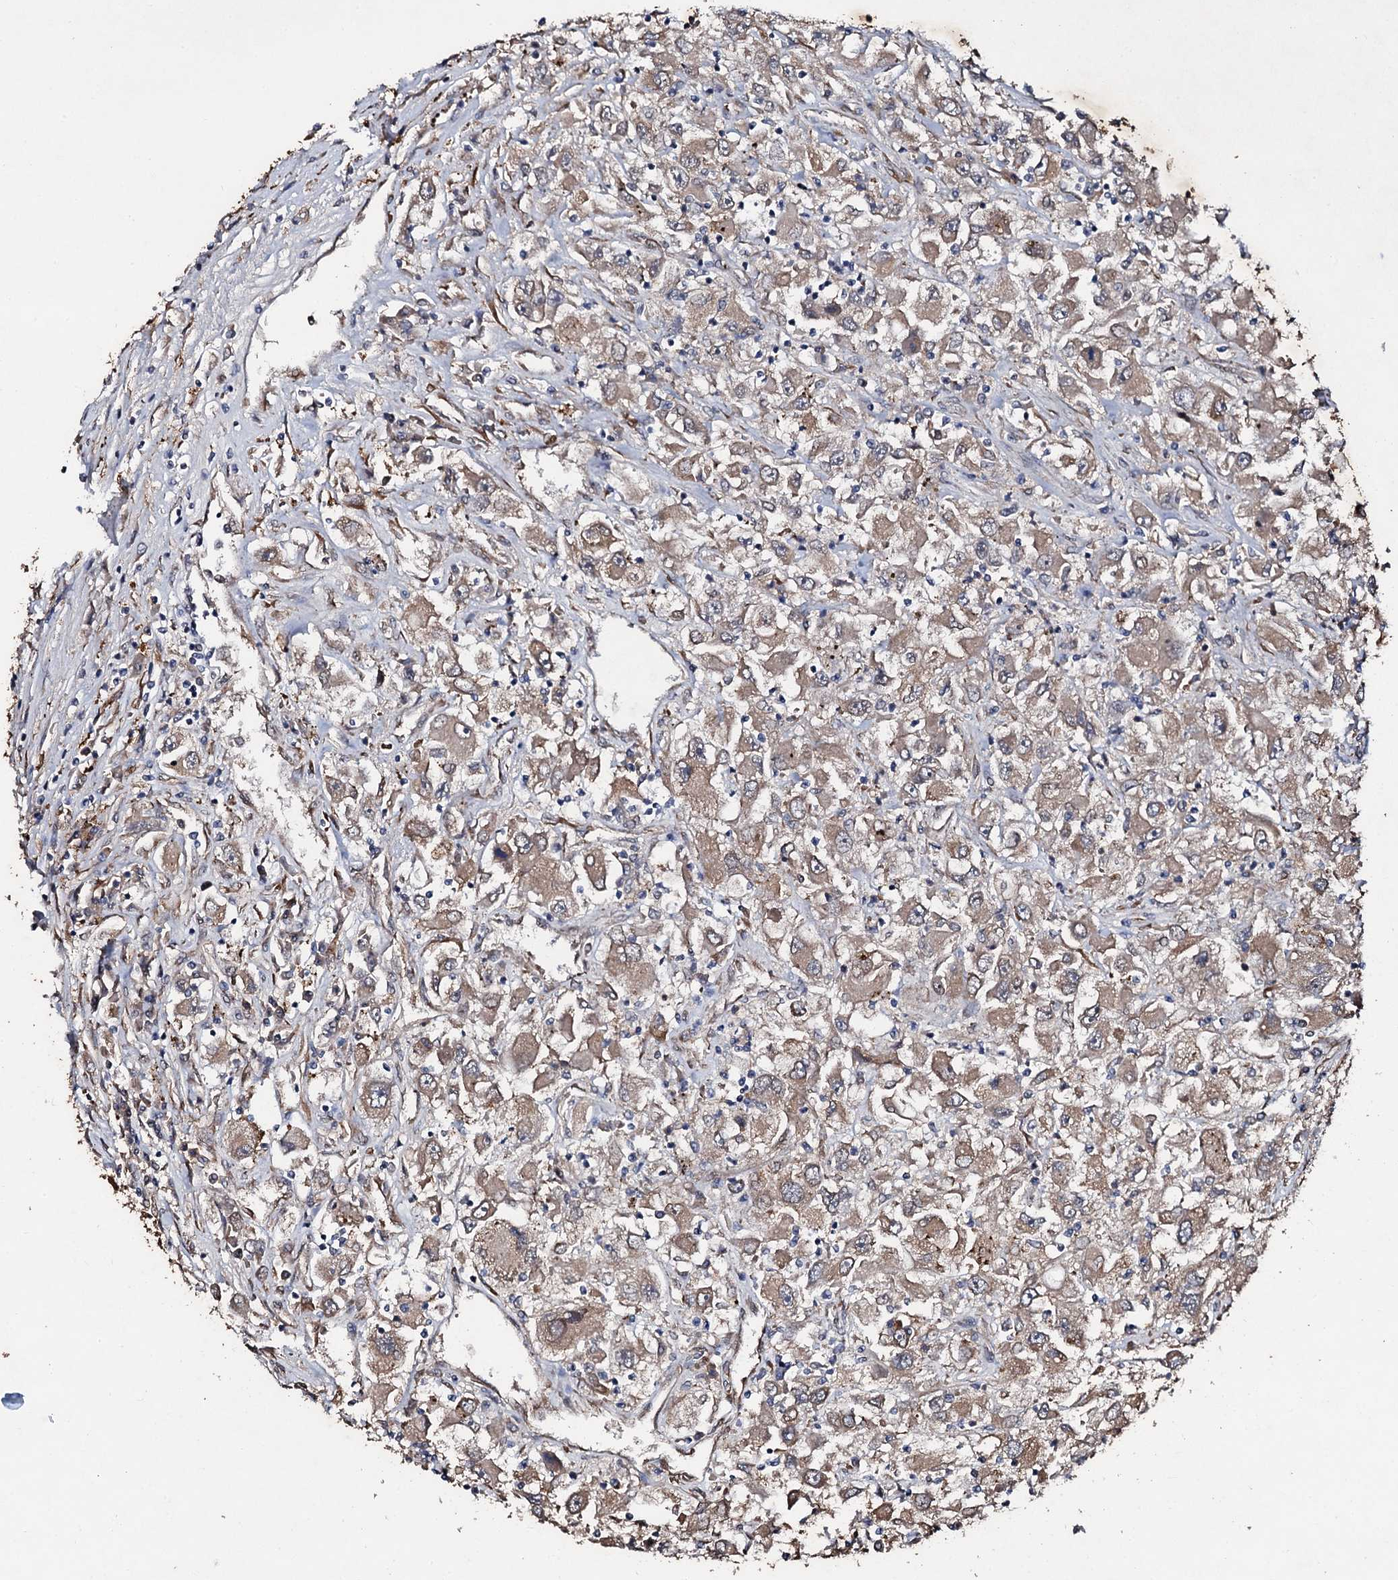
{"staining": {"intensity": "moderate", "quantity": ">75%", "location": "cytoplasmic/membranous"}, "tissue": "renal cancer", "cell_type": "Tumor cells", "image_type": "cancer", "snomed": [{"axis": "morphology", "description": "Adenocarcinoma, NOS"}, {"axis": "topography", "description": "Kidney"}], "caption": "DAB immunohistochemical staining of human renal cancer (adenocarcinoma) displays moderate cytoplasmic/membranous protein expression in about >75% of tumor cells. The protein is stained brown, and the nuclei are stained in blue (DAB IHC with brightfield microscopy, high magnification).", "gene": "ADAMTS10", "patient": {"sex": "female", "age": 52}}